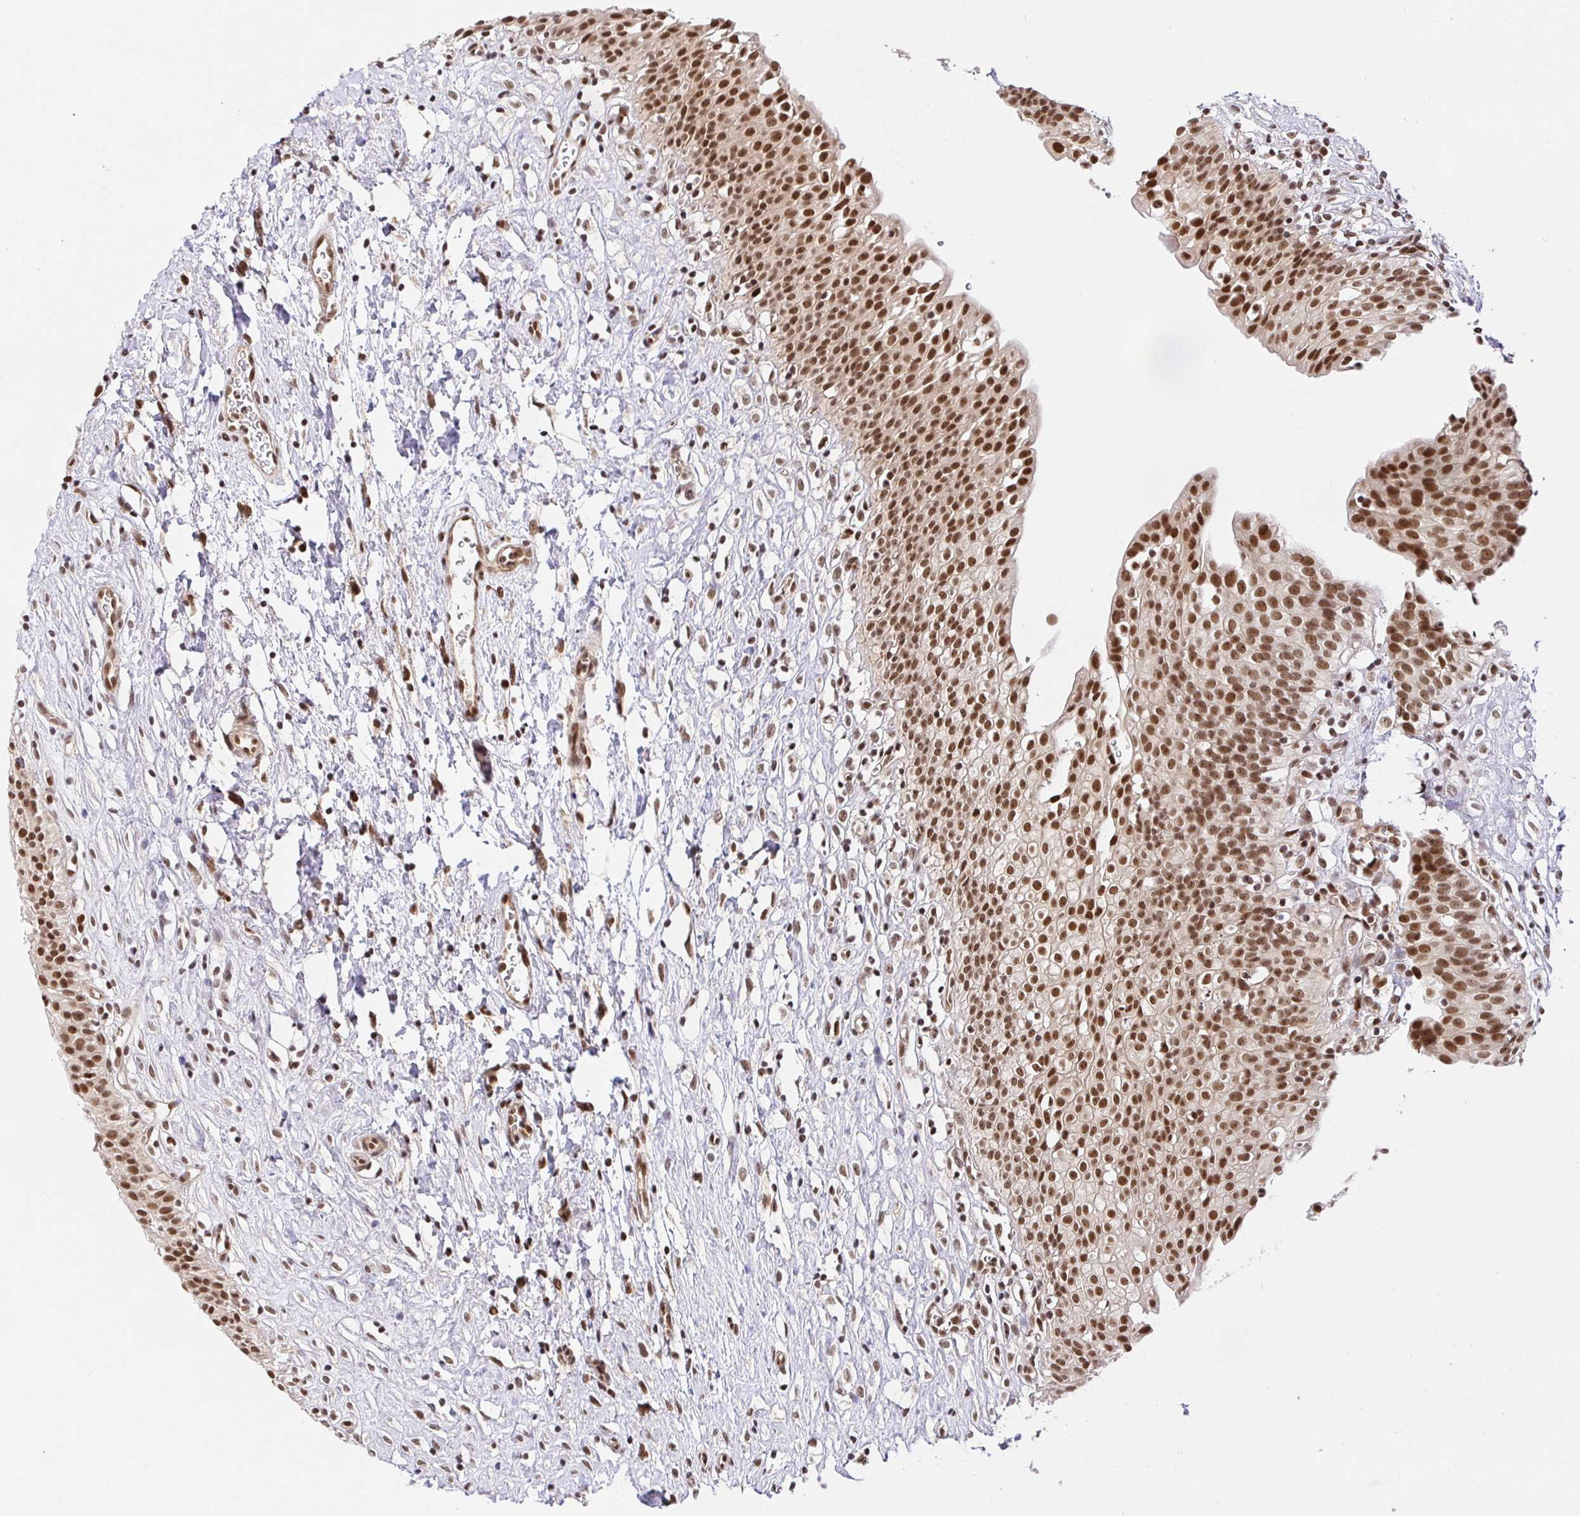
{"staining": {"intensity": "strong", "quantity": ">75%", "location": "nuclear"}, "tissue": "urinary bladder", "cell_type": "Urothelial cells", "image_type": "normal", "snomed": [{"axis": "morphology", "description": "Normal tissue, NOS"}, {"axis": "topography", "description": "Urinary bladder"}], "caption": "Immunohistochemistry (IHC) image of benign human urinary bladder stained for a protein (brown), which exhibits high levels of strong nuclear expression in about >75% of urothelial cells.", "gene": "USF1", "patient": {"sex": "male", "age": 51}}